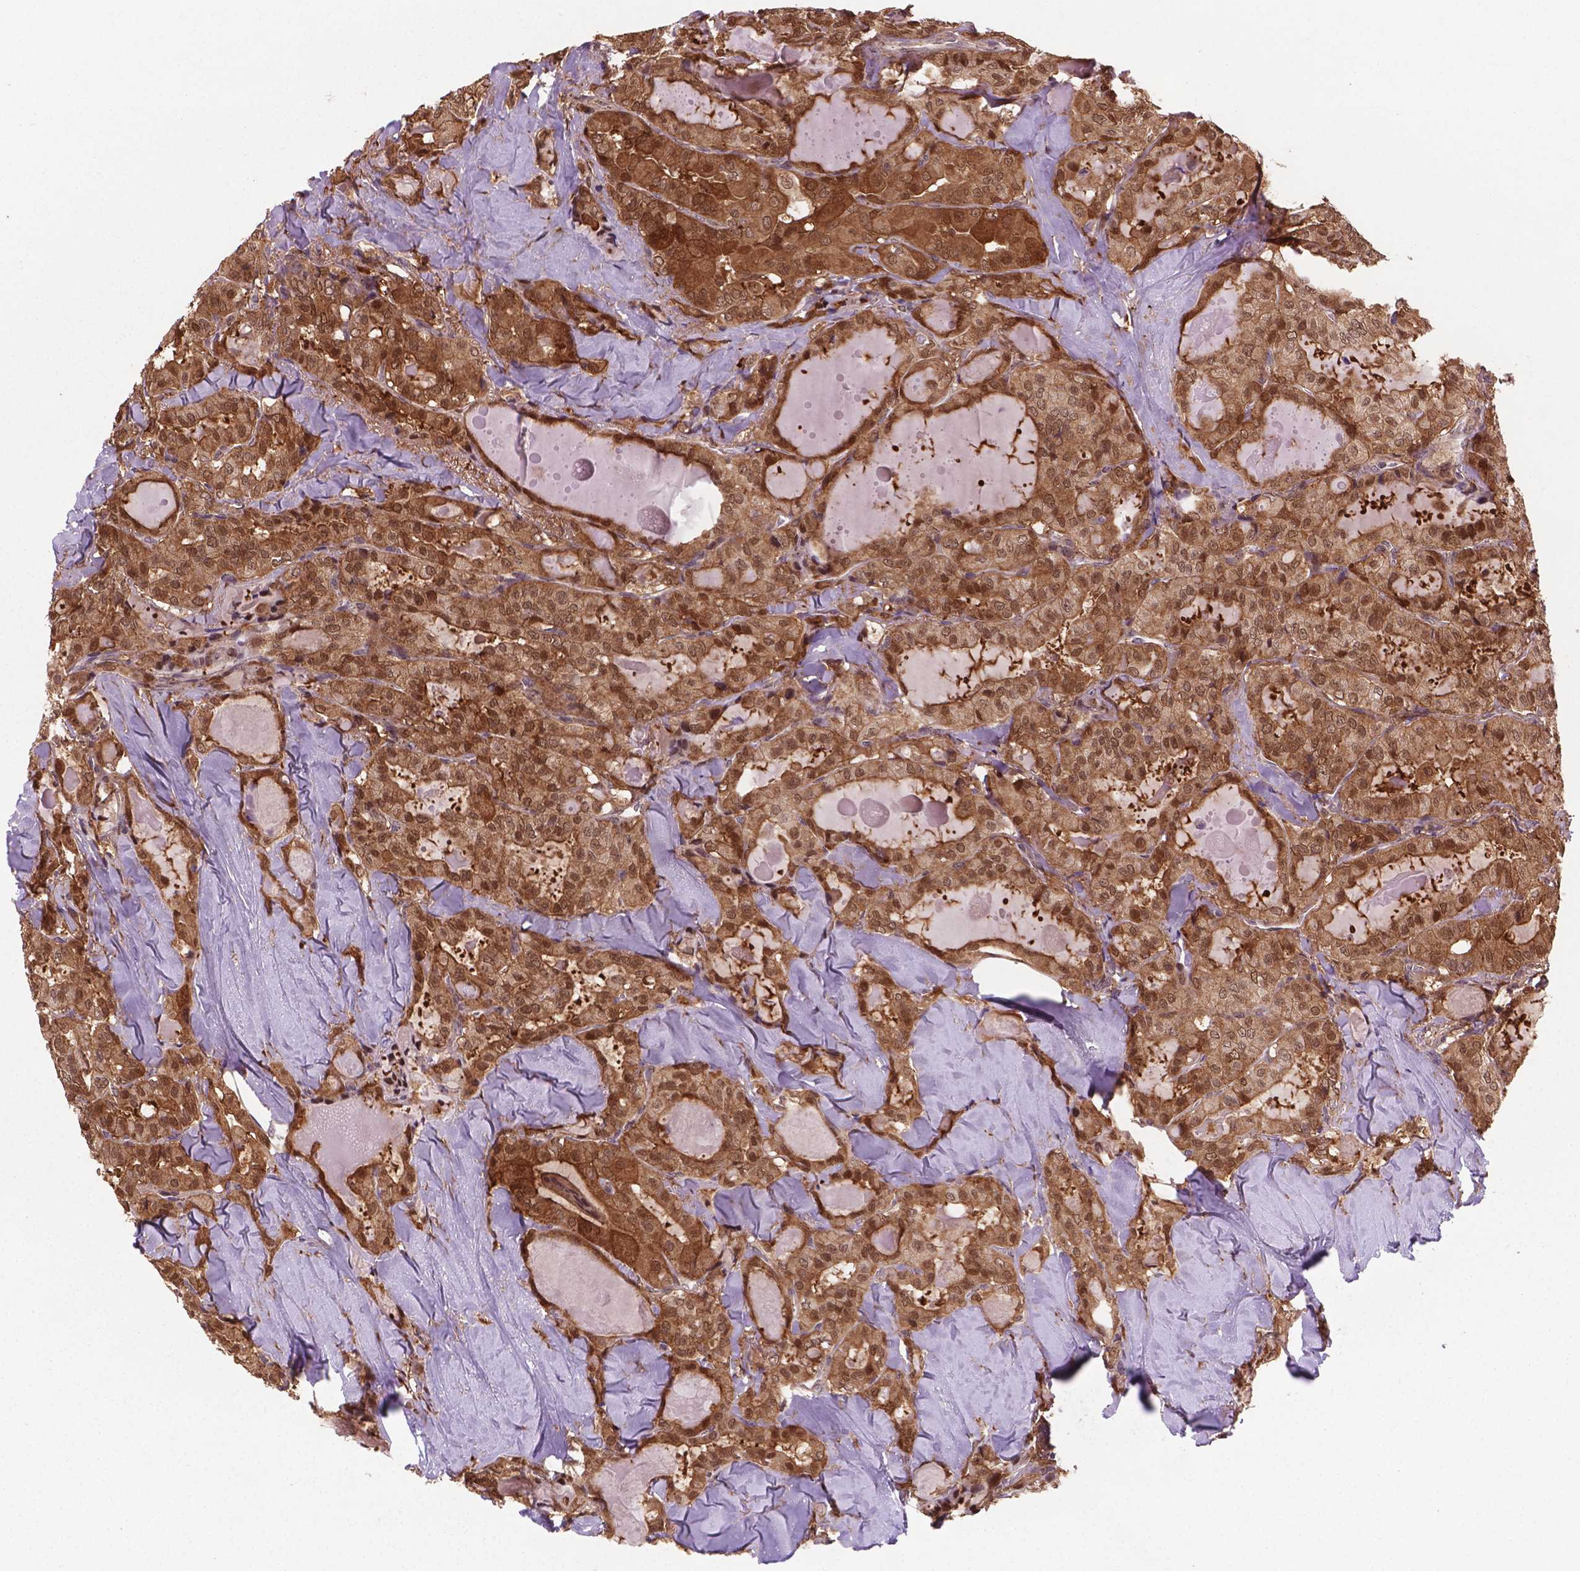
{"staining": {"intensity": "moderate", "quantity": ">75%", "location": "cytoplasmic/membranous,nuclear"}, "tissue": "thyroid cancer", "cell_type": "Tumor cells", "image_type": "cancer", "snomed": [{"axis": "morphology", "description": "Papillary adenocarcinoma, NOS"}, {"axis": "topography", "description": "Thyroid gland"}], "caption": "Tumor cells demonstrate medium levels of moderate cytoplasmic/membranous and nuclear expression in approximately >75% of cells in papillary adenocarcinoma (thyroid).", "gene": "PLIN3", "patient": {"sex": "female", "age": 41}}